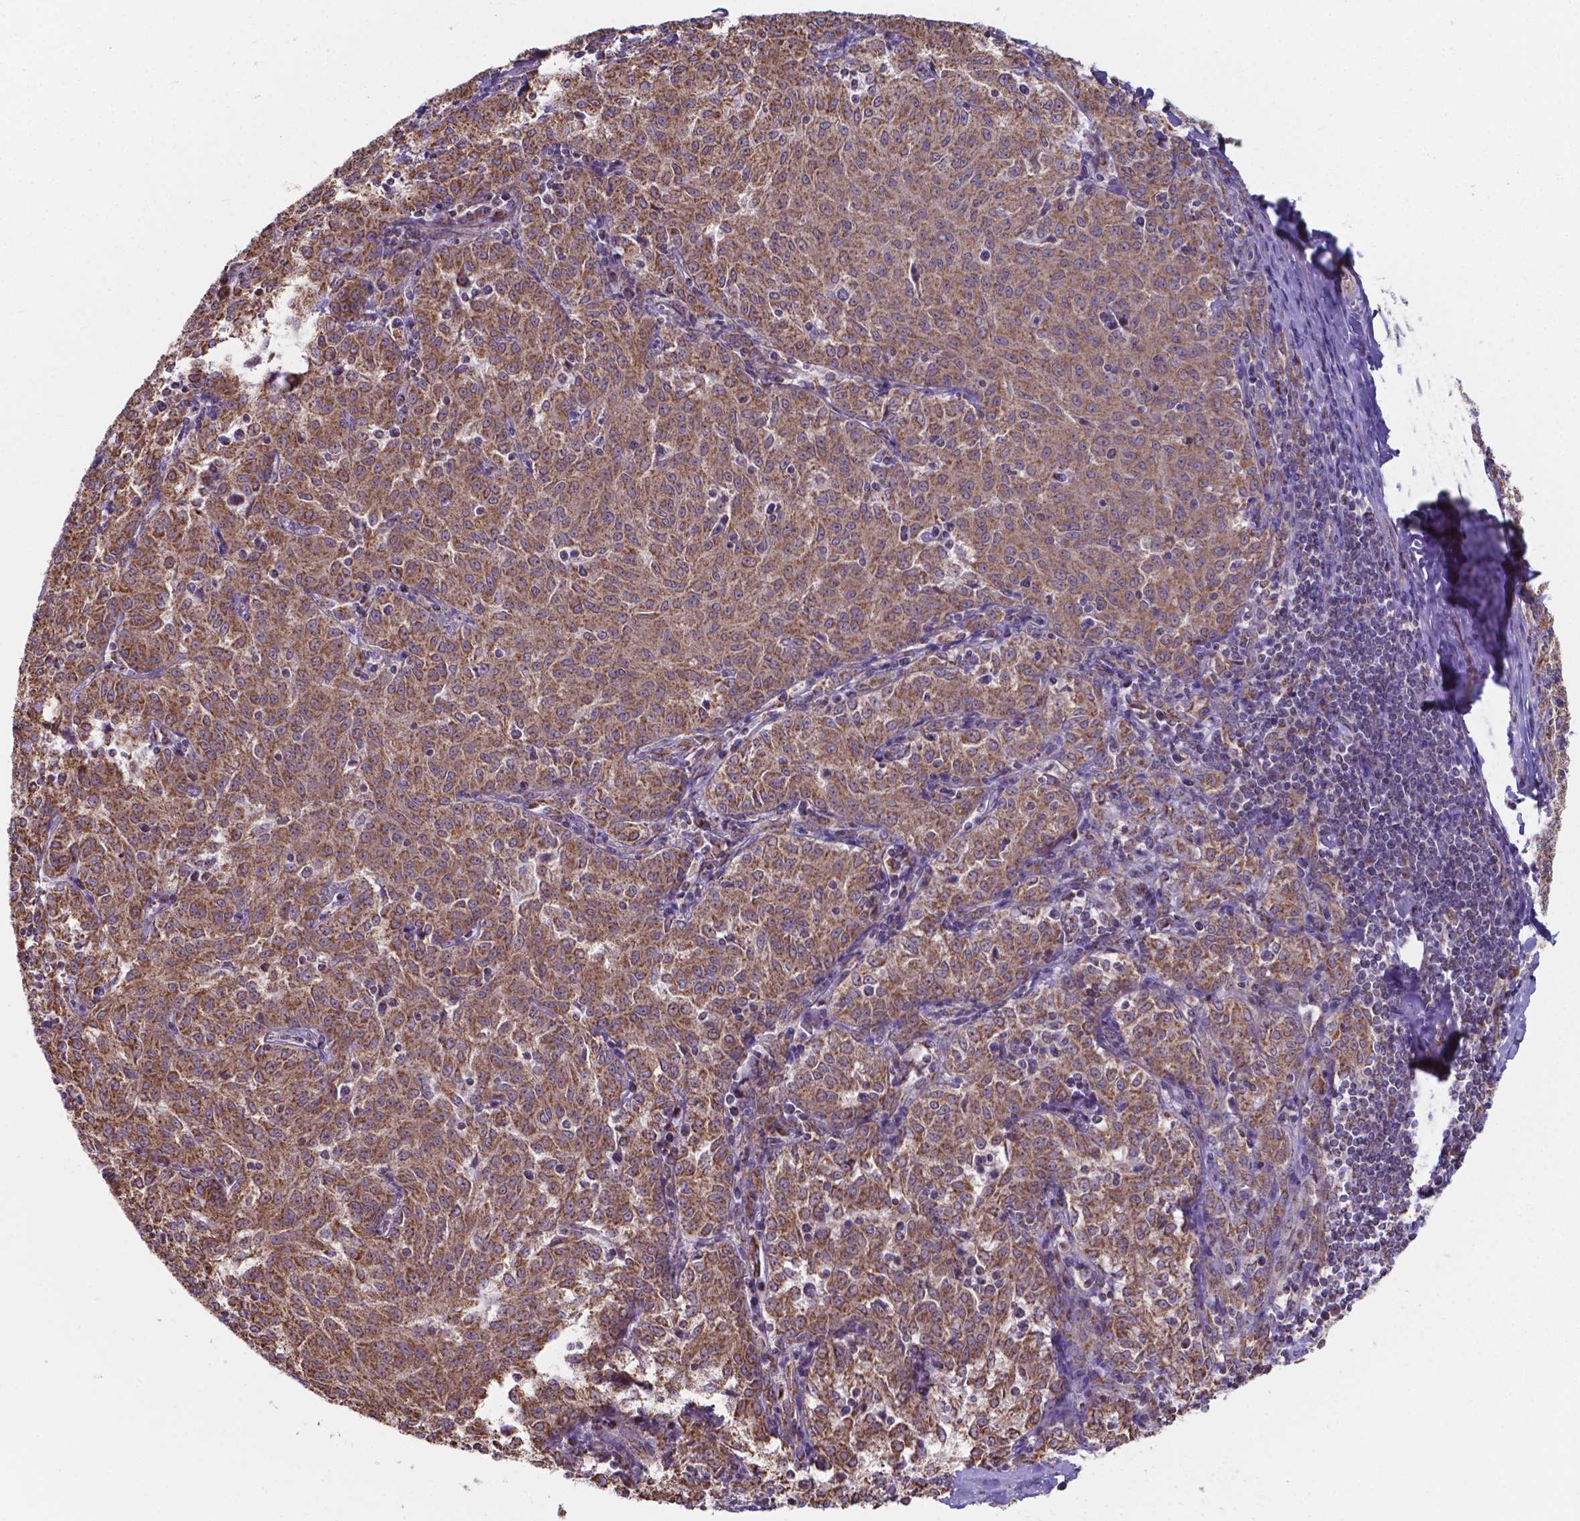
{"staining": {"intensity": "moderate", "quantity": ">75%", "location": "cytoplasmic/membranous"}, "tissue": "melanoma", "cell_type": "Tumor cells", "image_type": "cancer", "snomed": [{"axis": "morphology", "description": "Malignant melanoma, NOS"}, {"axis": "topography", "description": "Skin"}], "caption": "High-magnification brightfield microscopy of melanoma stained with DAB (3,3'-diaminobenzidine) (brown) and counterstained with hematoxylin (blue). tumor cells exhibit moderate cytoplasmic/membranous positivity is present in about>75% of cells. (Brightfield microscopy of DAB IHC at high magnification).", "gene": "FAM114A1", "patient": {"sex": "female", "age": 72}}